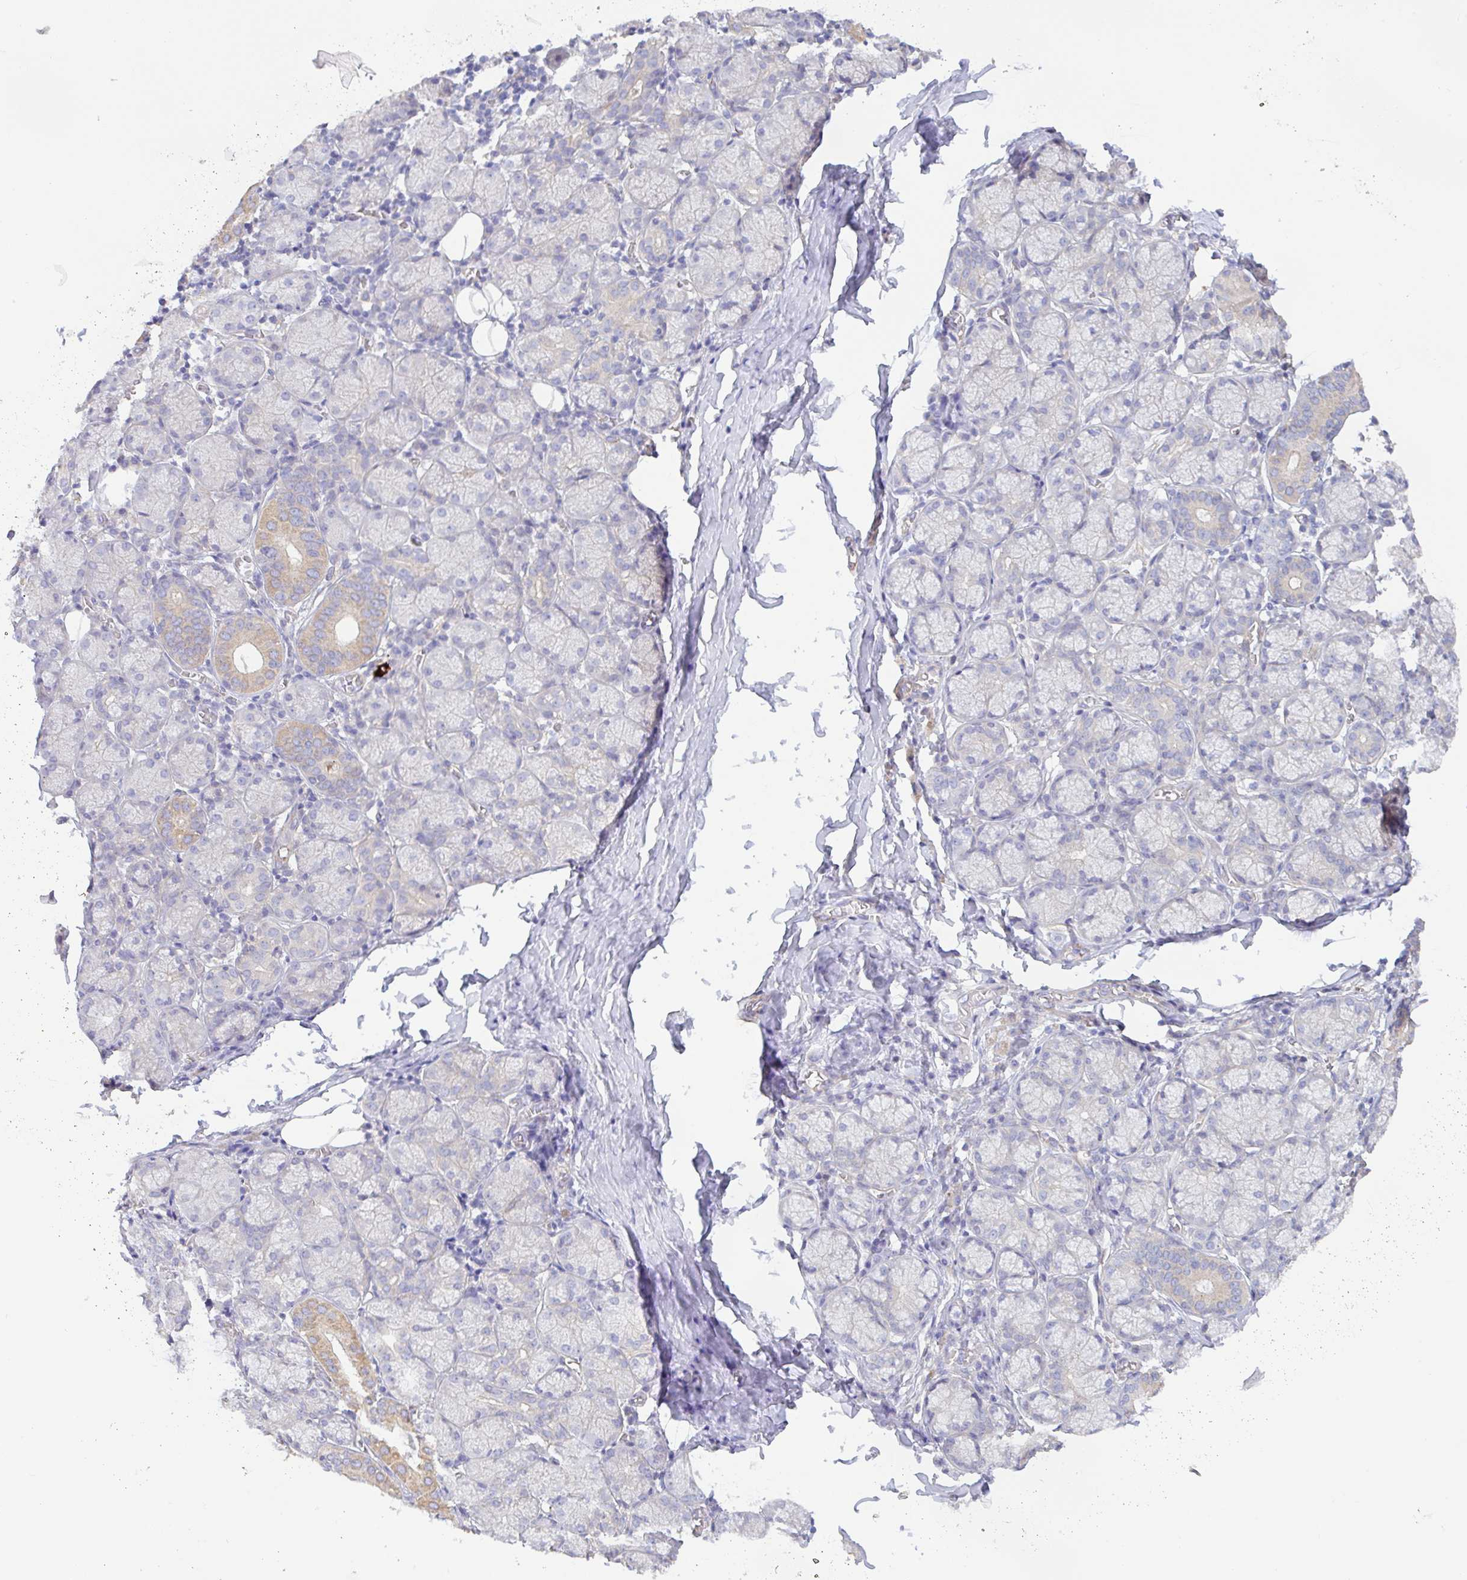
{"staining": {"intensity": "moderate", "quantity": "<25%", "location": "cytoplasmic/membranous"}, "tissue": "salivary gland", "cell_type": "Glandular cells", "image_type": "normal", "snomed": [{"axis": "morphology", "description": "Normal tissue, NOS"}, {"axis": "topography", "description": "Salivary gland"}], "caption": "DAB (3,3'-diaminobenzidine) immunohistochemical staining of benign human salivary gland demonstrates moderate cytoplasmic/membranous protein expression in approximately <25% of glandular cells.", "gene": "PLCD4", "patient": {"sex": "female", "age": 24}}